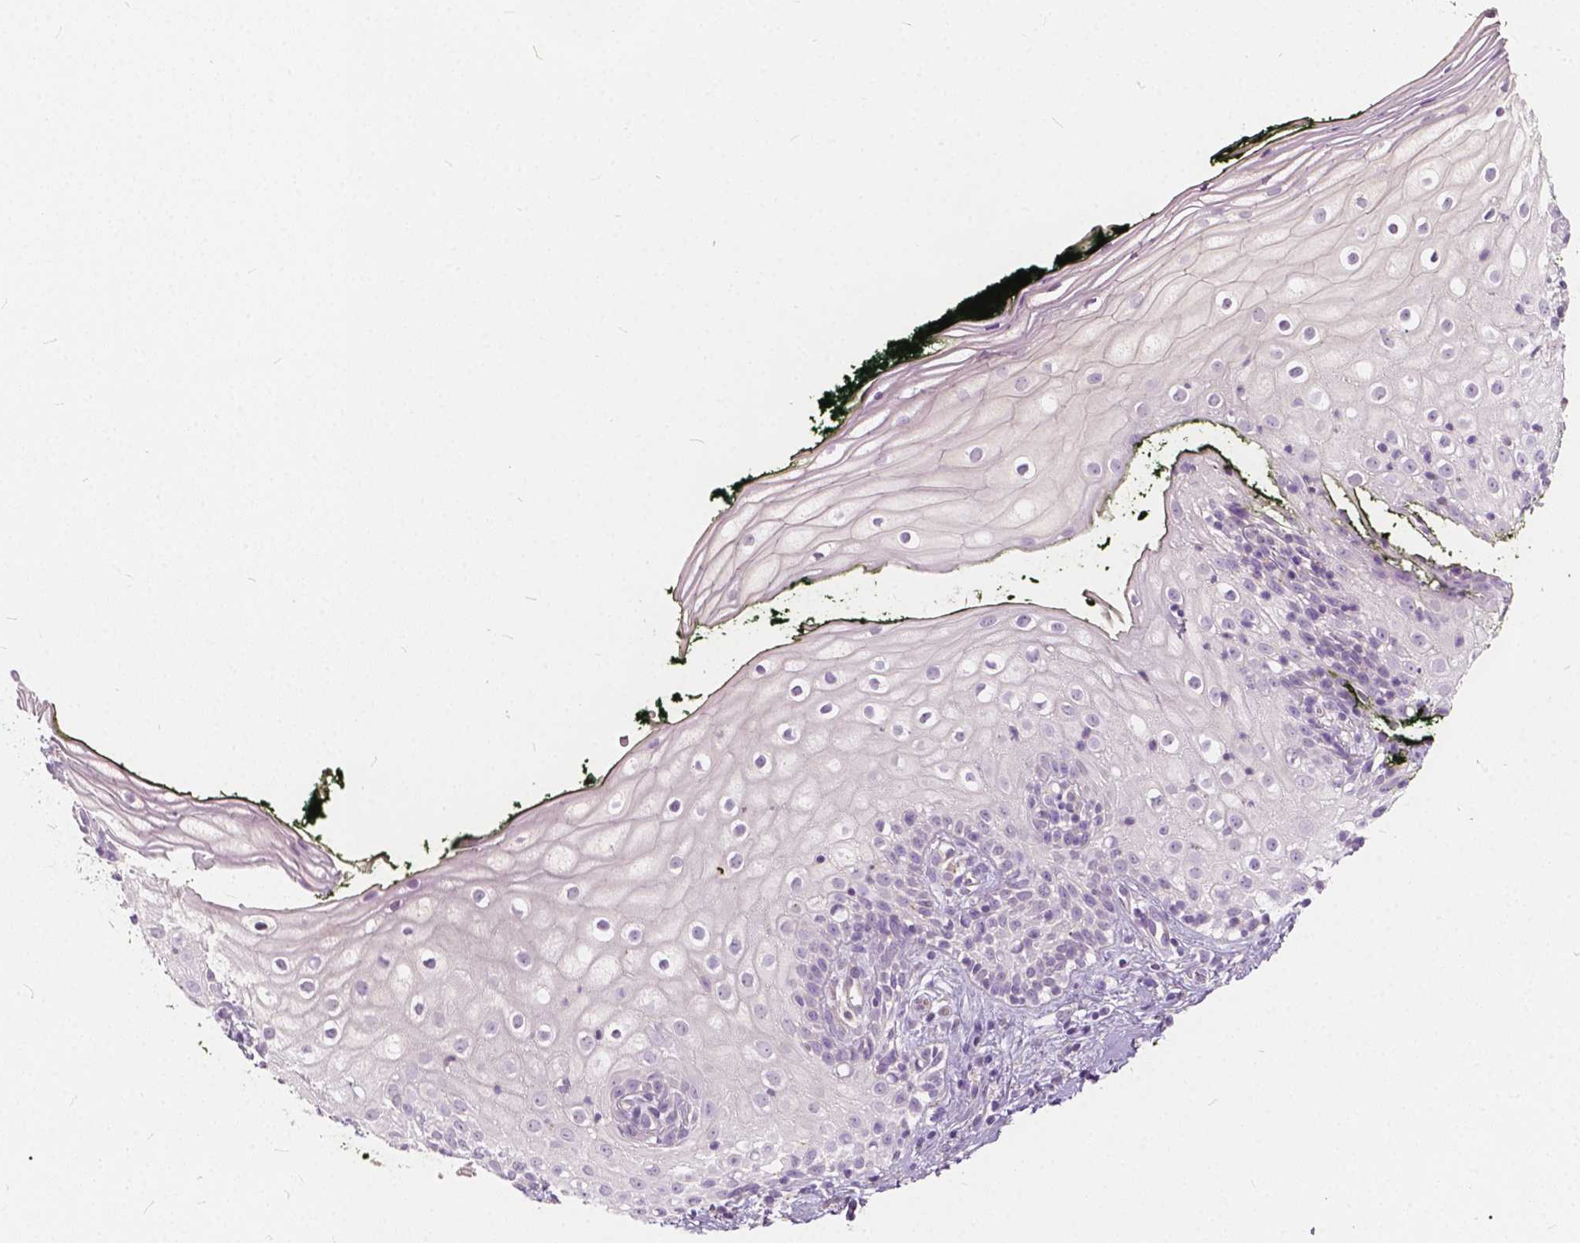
{"staining": {"intensity": "negative", "quantity": "none", "location": "none"}, "tissue": "vagina", "cell_type": "Squamous epithelial cells", "image_type": "normal", "snomed": [{"axis": "morphology", "description": "Normal tissue, NOS"}, {"axis": "topography", "description": "Vagina"}], "caption": "This is a photomicrograph of immunohistochemistry staining of normal vagina, which shows no staining in squamous epithelial cells. The staining is performed using DAB brown chromogen with nuclei counter-stained in using hematoxylin.", "gene": "KIAA0513", "patient": {"sex": "female", "age": 47}}